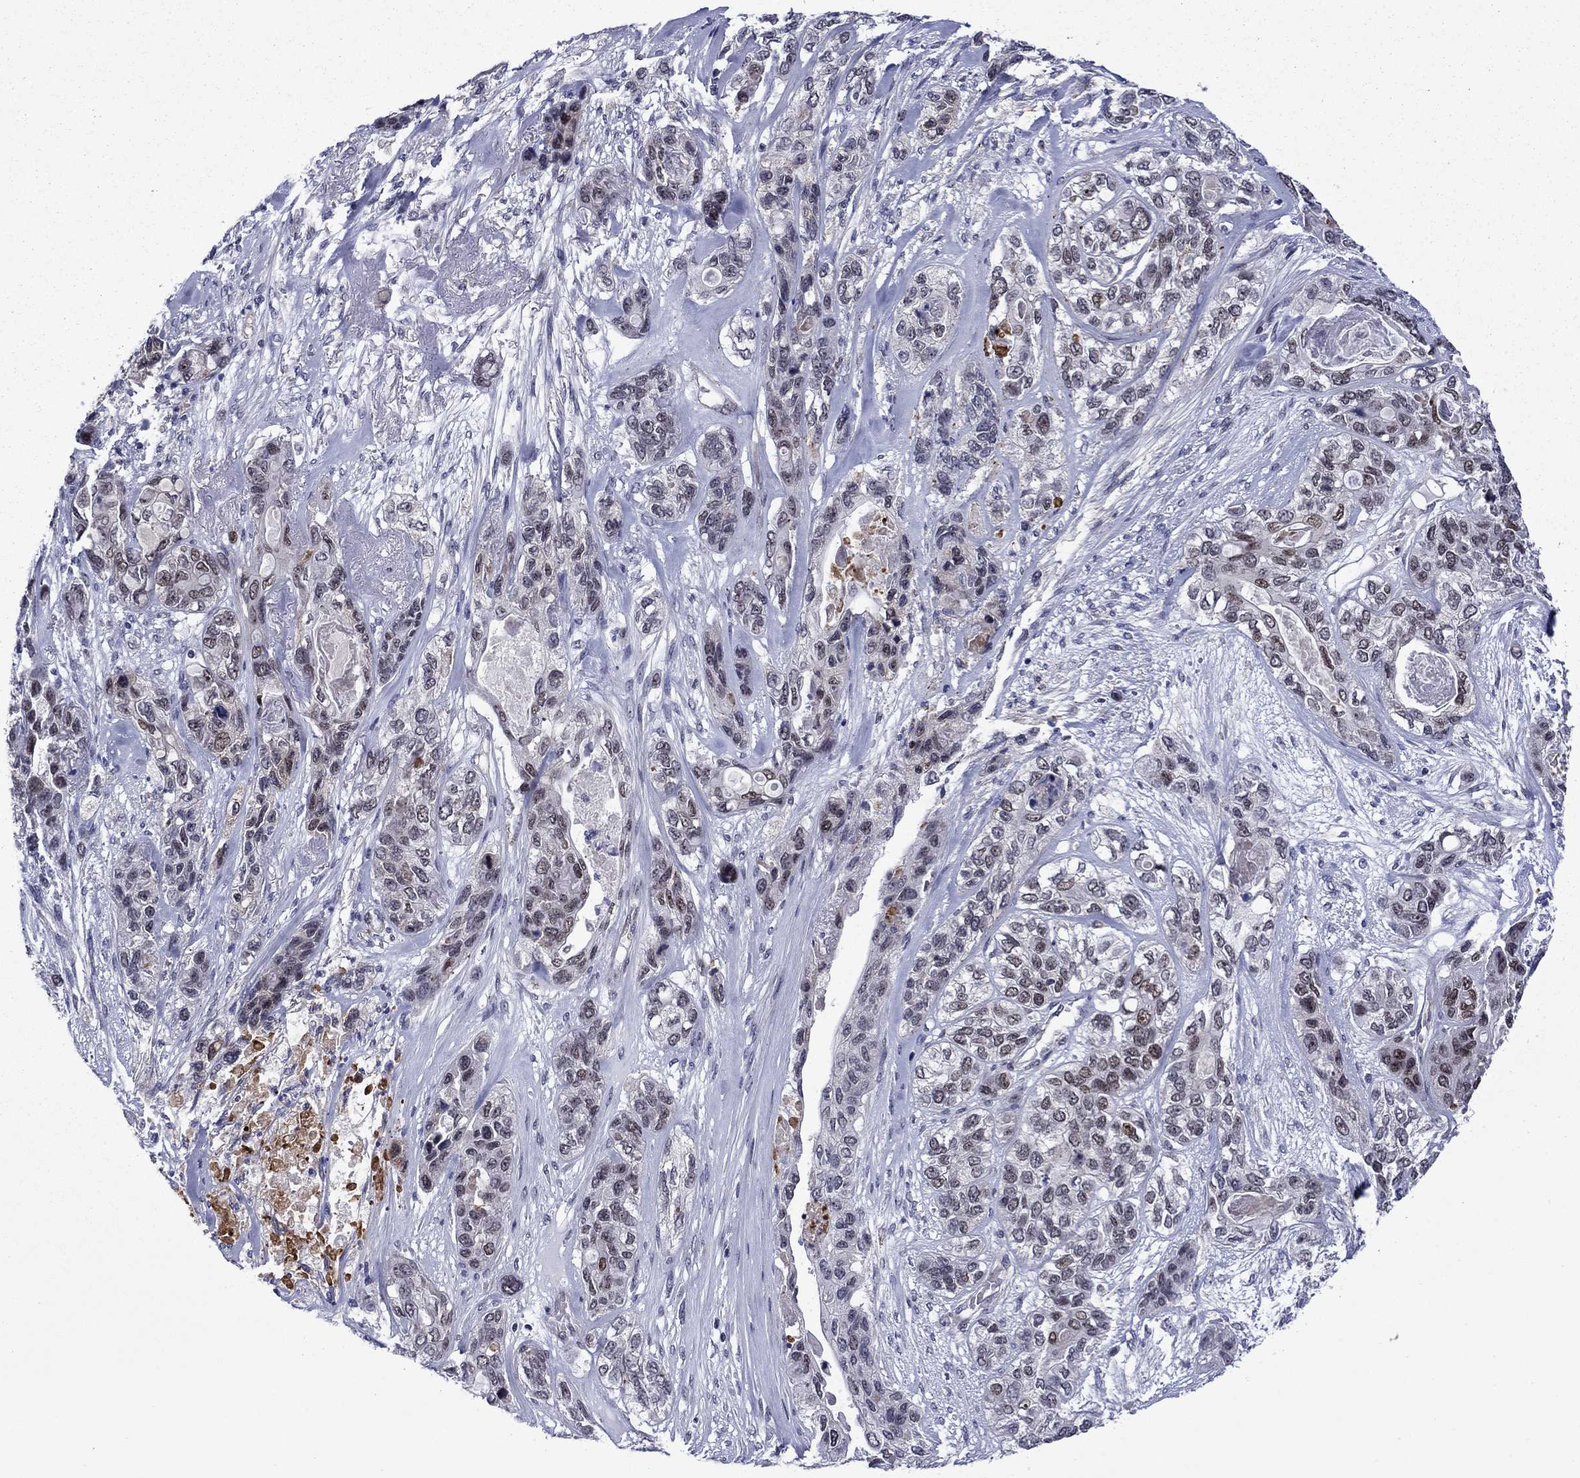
{"staining": {"intensity": "negative", "quantity": "none", "location": "none"}, "tissue": "lung cancer", "cell_type": "Tumor cells", "image_type": "cancer", "snomed": [{"axis": "morphology", "description": "Squamous cell carcinoma, NOS"}, {"axis": "topography", "description": "Lung"}], "caption": "Tumor cells are negative for brown protein staining in lung cancer (squamous cell carcinoma).", "gene": "SURF2", "patient": {"sex": "female", "age": 70}}